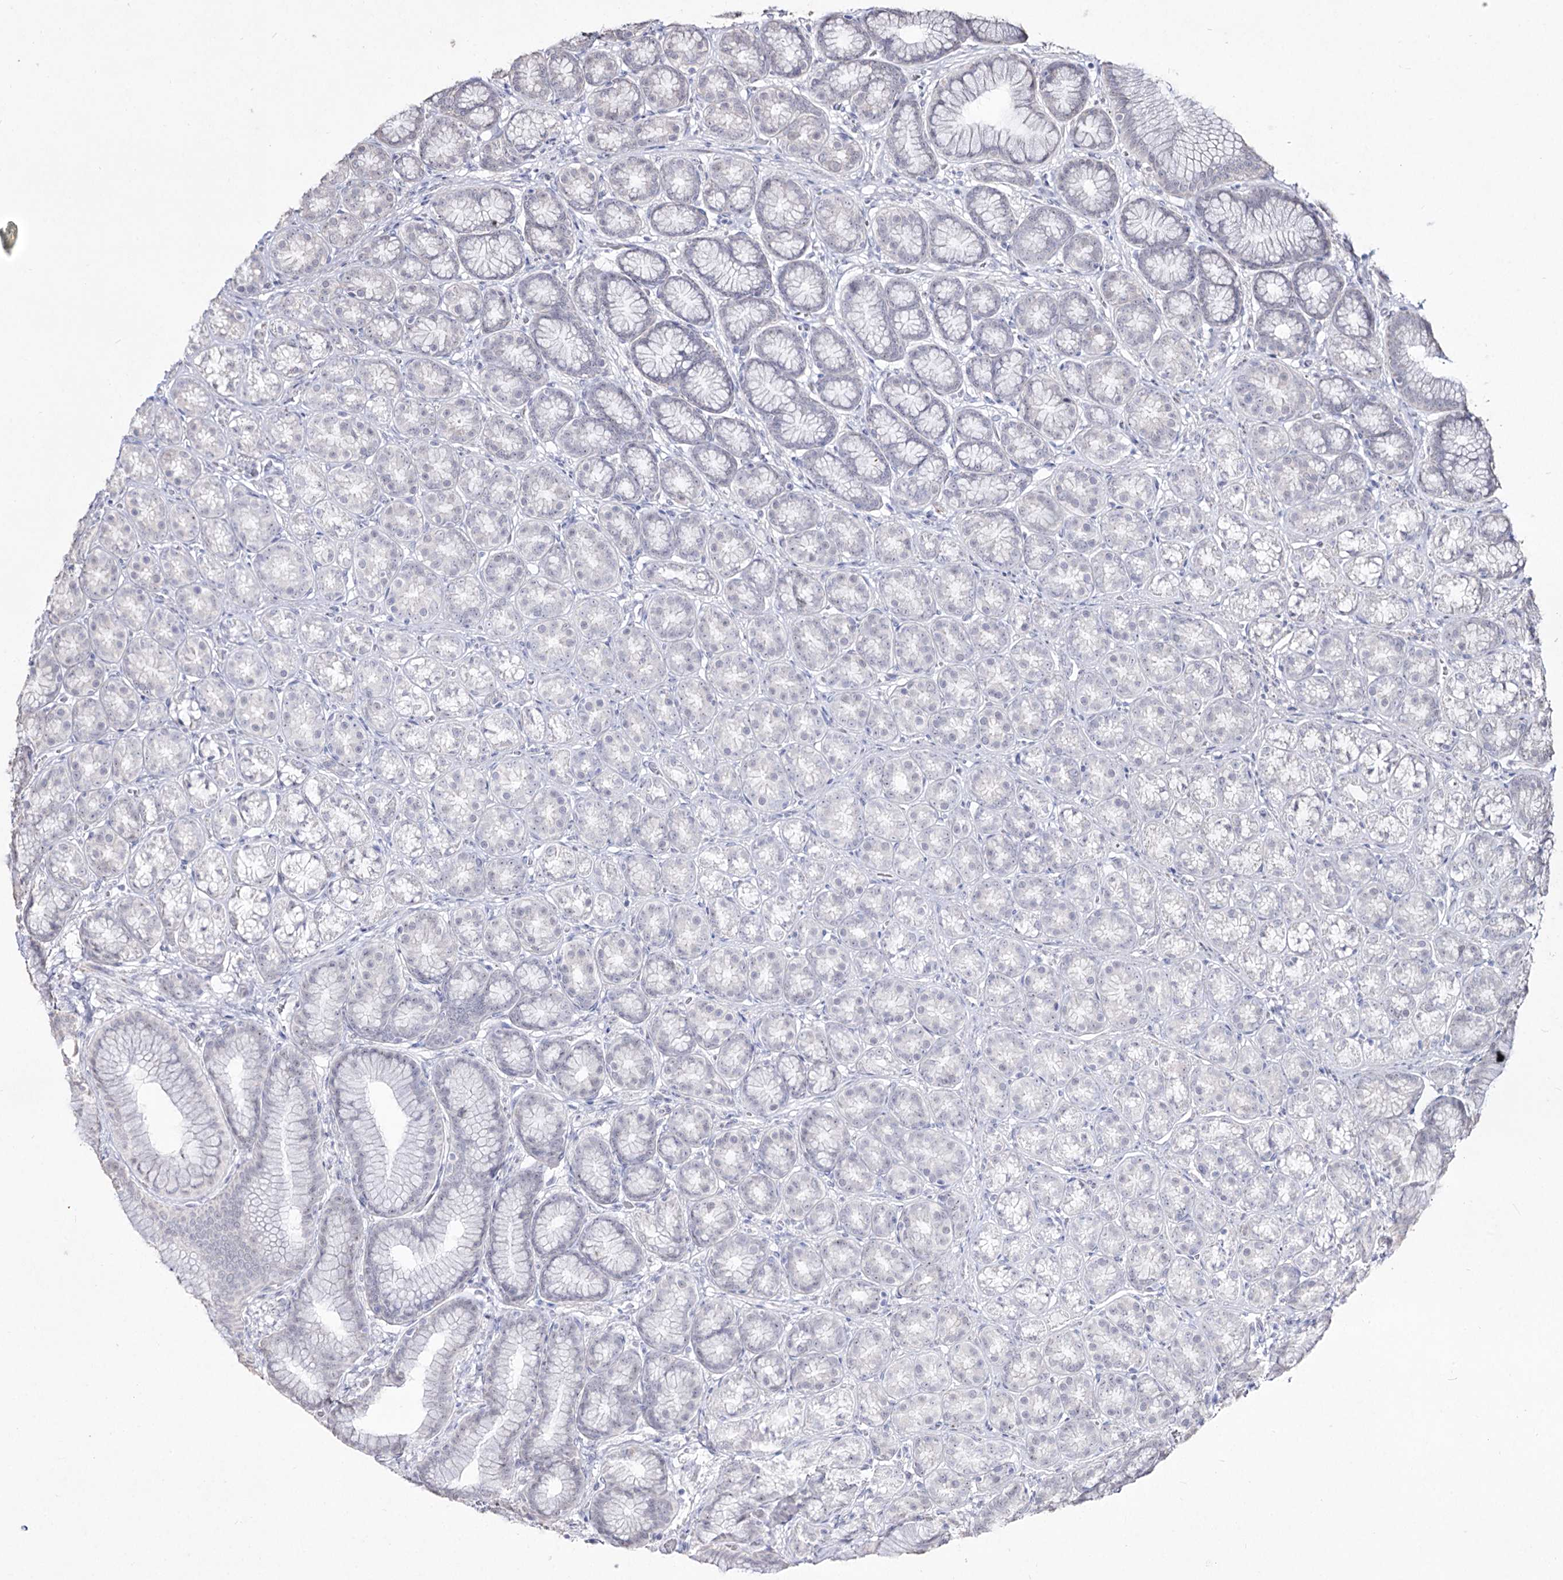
{"staining": {"intensity": "weak", "quantity": "25%-75%", "location": "nuclear"}, "tissue": "stomach", "cell_type": "Glandular cells", "image_type": "normal", "snomed": [{"axis": "morphology", "description": "Normal tissue, NOS"}, {"axis": "morphology", "description": "Adenocarcinoma, NOS"}, {"axis": "morphology", "description": "Adenocarcinoma, High grade"}, {"axis": "topography", "description": "Stomach, upper"}, {"axis": "topography", "description": "Stomach"}], "caption": "Immunohistochemistry (IHC) (DAB) staining of unremarkable human stomach shows weak nuclear protein positivity in about 25%-75% of glandular cells.", "gene": "DDX50", "patient": {"sex": "female", "age": 65}}